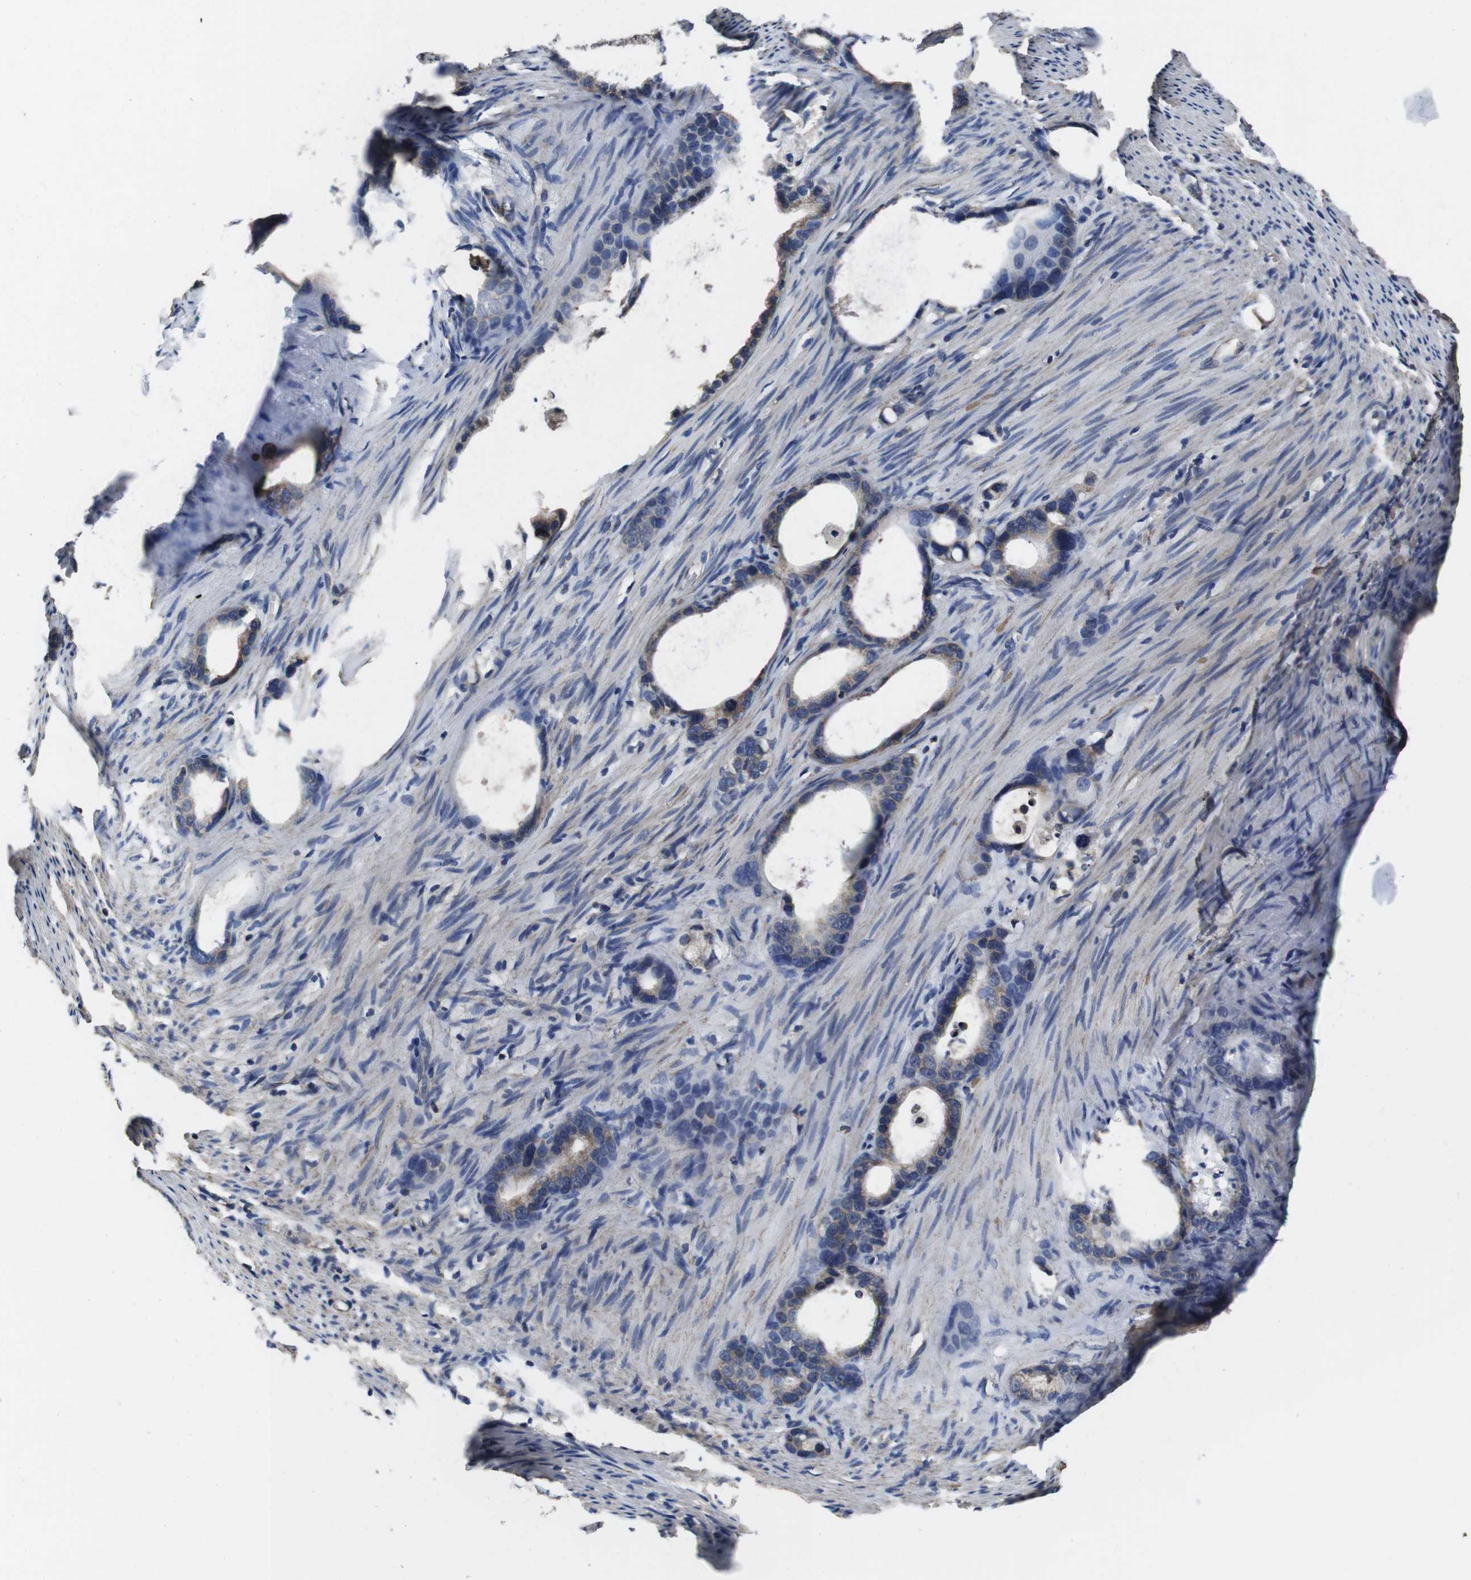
{"staining": {"intensity": "weak", "quantity": "<25%", "location": "cytoplasmic/membranous"}, "tissue": "stomach cancer", "cell_type": "Tumor cells", "image_type": "cancer", "snomed": [{"axis": "morphology", "description": "Adenocarcinoma, NOS"}, {"axis": "topography", "description": "Stomach"}], "caption": "Image shows no protein staining in tumor cells of stomach cancer (adenocarcinoma) tissue. Brightfield microscopy of immunohistochemistry (IHC) stained with DAB (brown) and hematoxylin (blue), captured at high magnification.", "gene": "CXCL11", "patient": {"sex": "female", "age": 75}}